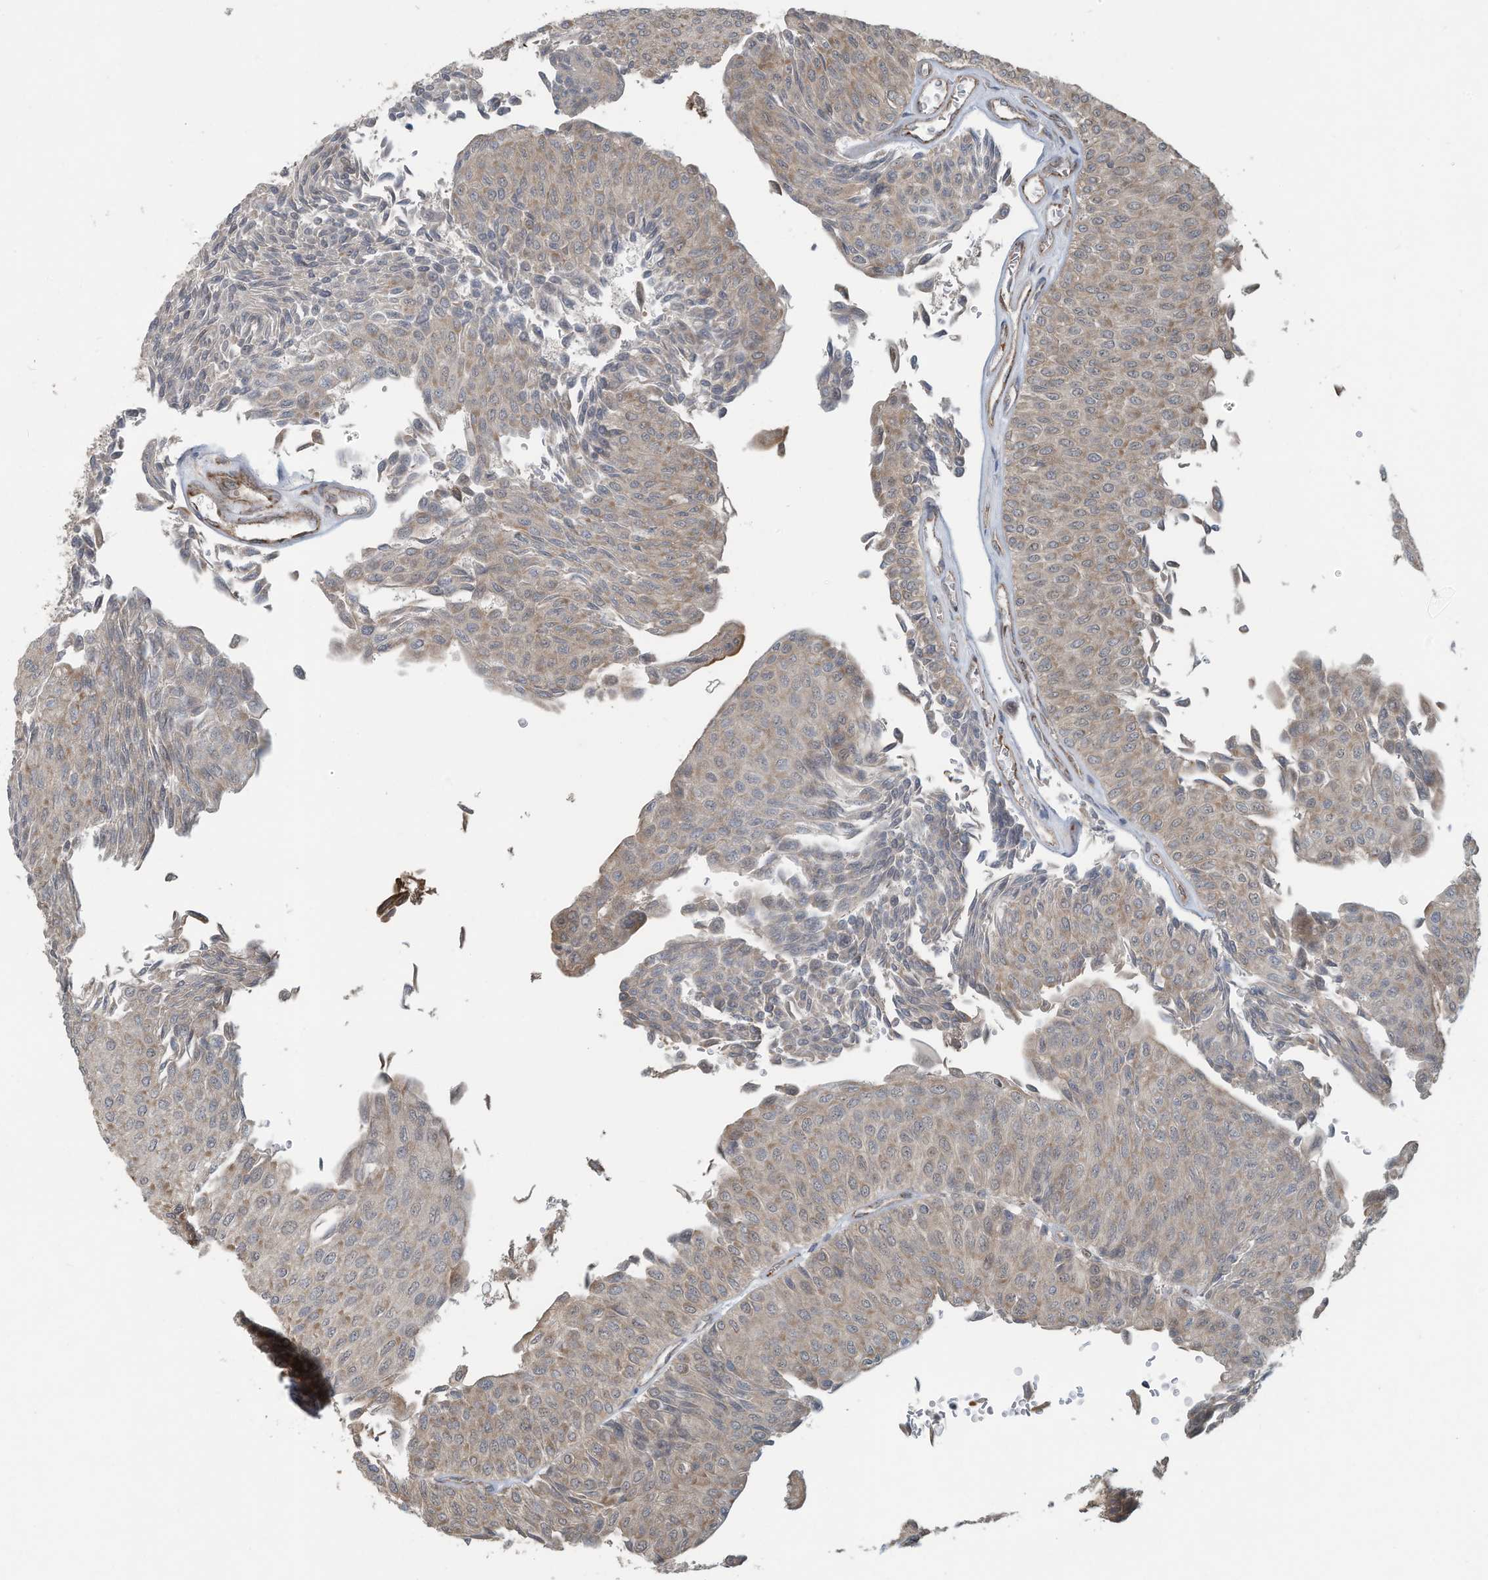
{"staining": {"intensity": "weak", "quantity": "25%-75%", "location": "cytoplasmic/membranous"}, "tissue": "urothelial cancer", "cell_type": "Tumor cells", "image_type": "cancer", "snomed": [{"axis": "morphology", "description": "Urothelial carcinoma, Low grade"}, {"axis": "topography", "description": "Urinary bladder"}], "caption": "Immunohistochemistry (IHC) of human low-grade urothelial carcinoma displays low levels of weak cytoplasmic/membranous expression in approximately 25%-75% of tumor cells.", "gene": "ERI2", "patient": {"sex": "male", "age": 78}}